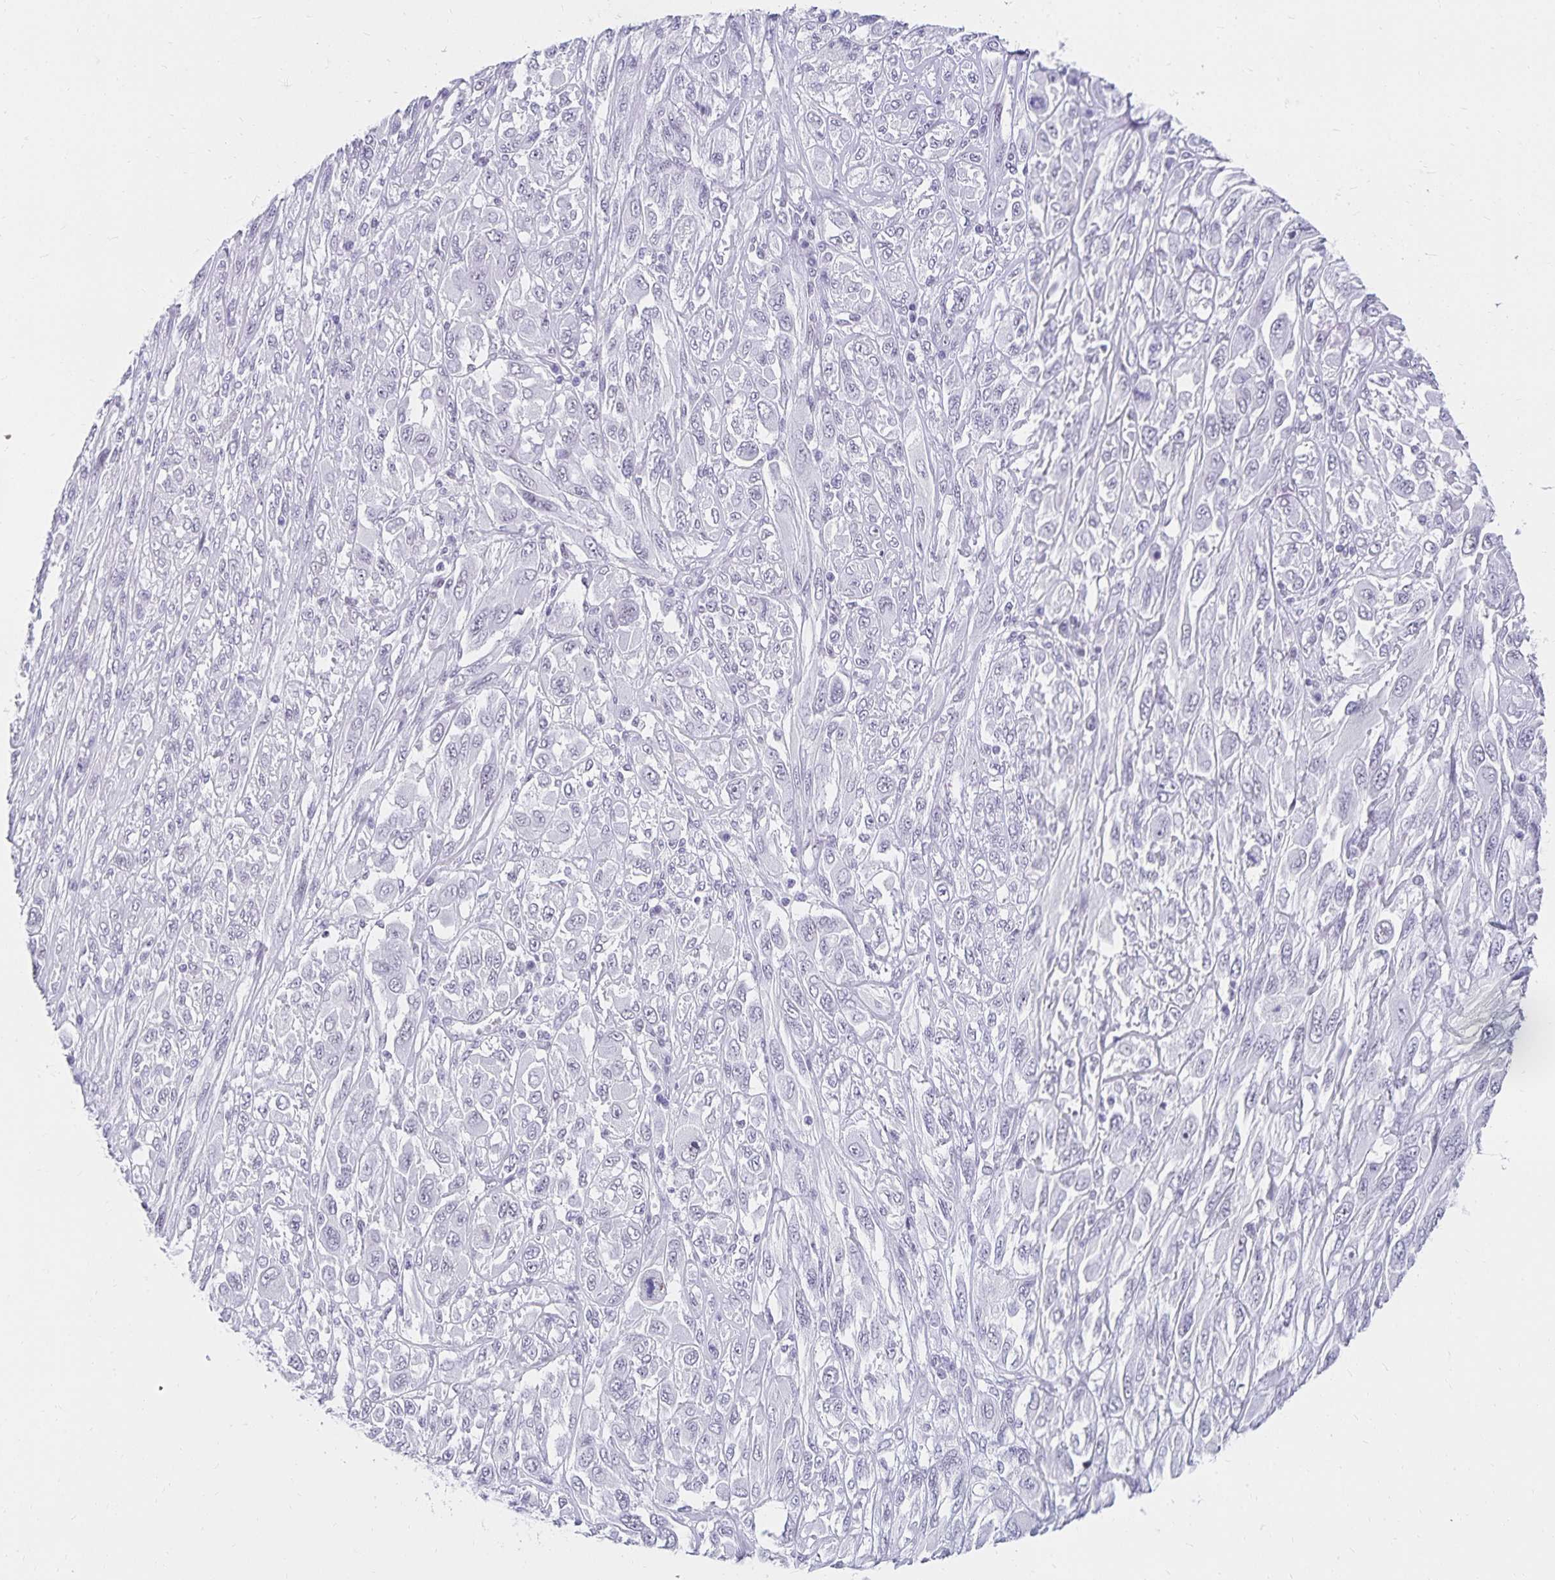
{"staining": {"intensity": "negative", "quantity": "none", "location": "none"}, "tissue": "melanoma", "cell_type": "Tumor cells", "image_type": "cancer", "snomed": [{"axis": "morphology", "description": "Malignant melanoma, NOS"}, {"axis": "topography", "description": "Skin"}], "caption": "High magnification brightfield microscopy of melanoma stained with DAB (3,3'-diaminobenzidine) (brown) and counterstained with hematoxylin (blue): tumor cells show no significant staining. (DAB immunohistochemistry, high magnification).", "gene": "C20orf85", "patient": {"sex": "female", "age": 91}}